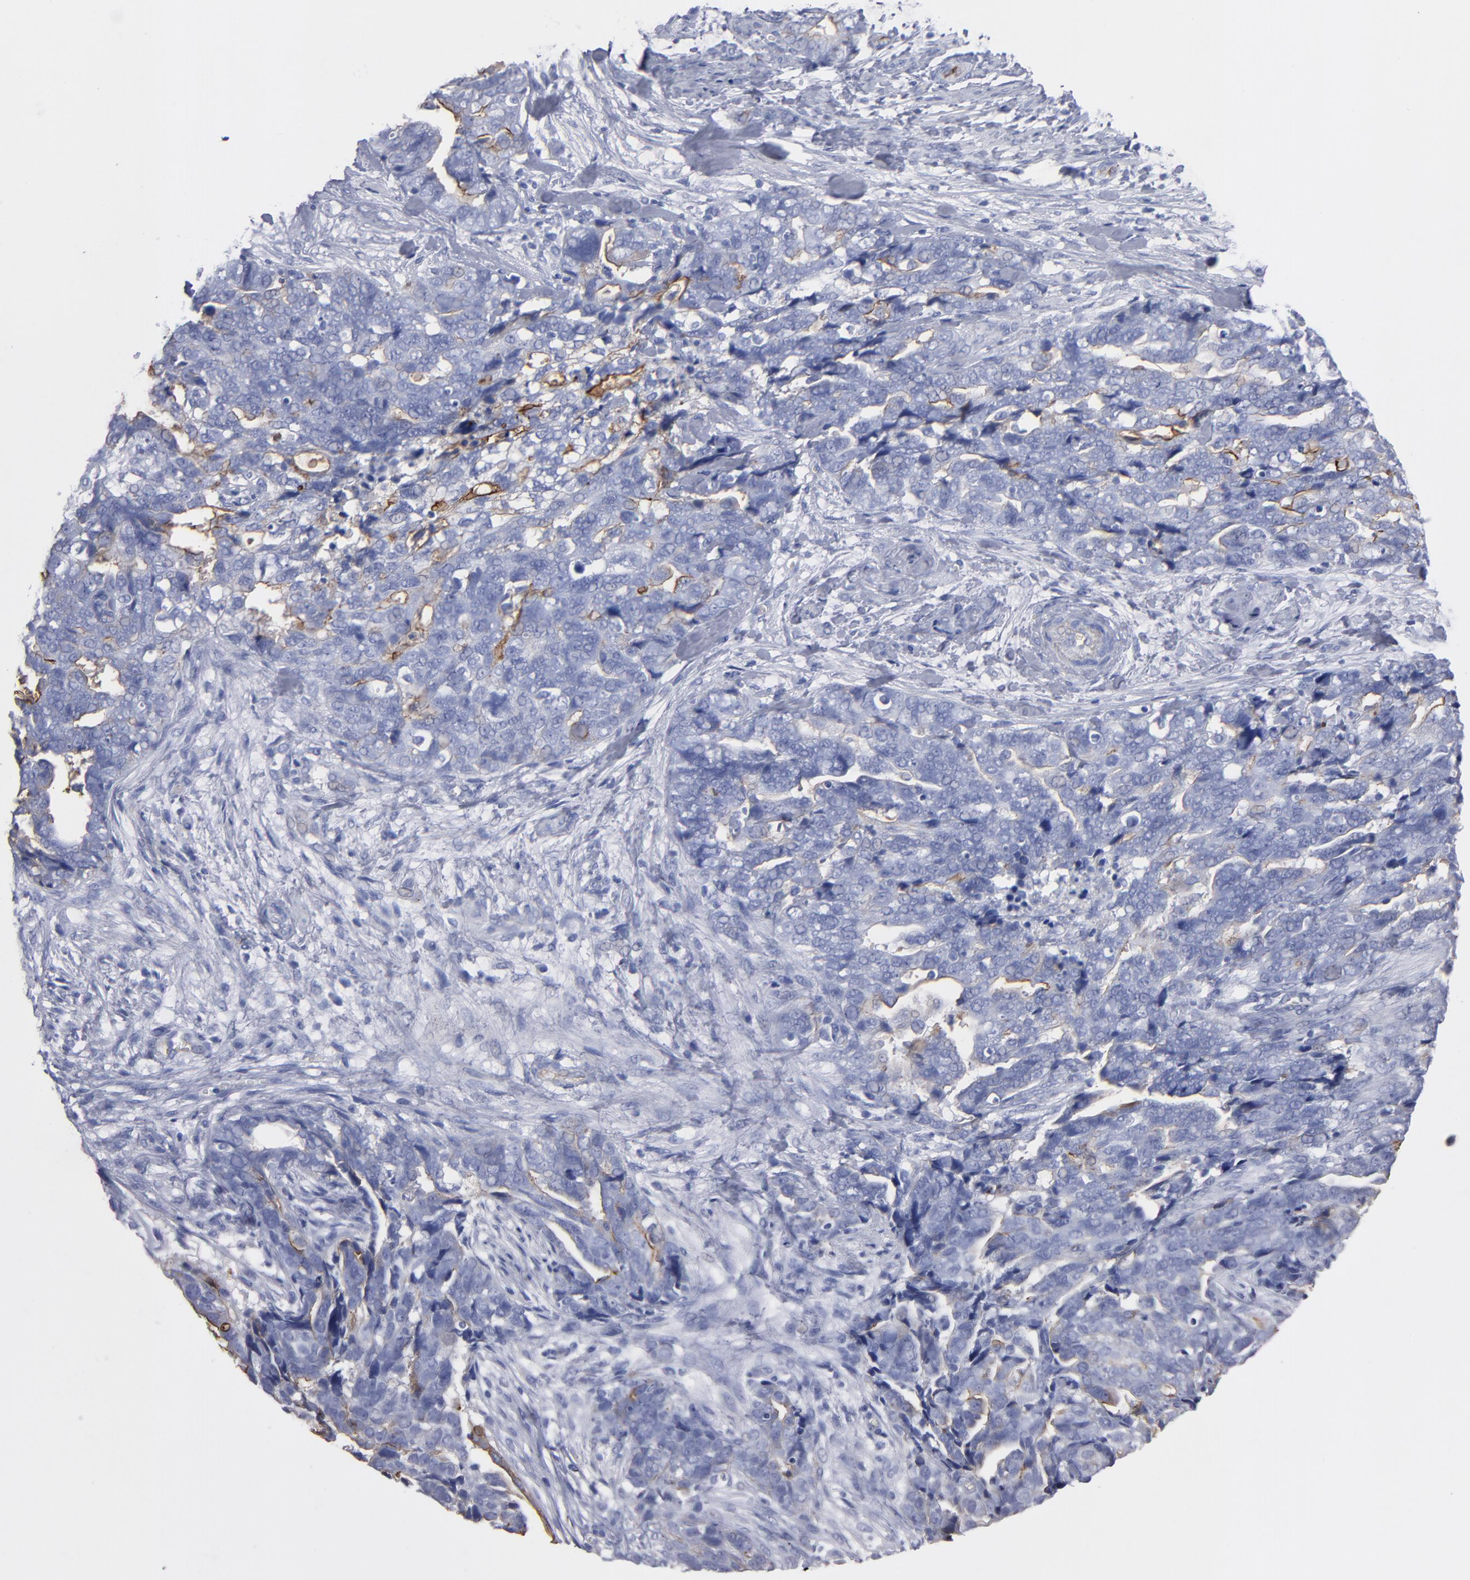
{"staining": {"intensity": "moderate", "quantity": "<25%", "location": "cytoplasmic/membranous"}, "tissue": "ovarian cancer", "cell_type": "Tumor cells", "image_type": "cancer", "snomed": [{"axis": "morphology", "description": "Normal tissue, NOS"}, {"axis": "morphology", "description": "Cystadenocarcinoma, serous, NOS"}, {"axis": "topography", "description": "Fallopian tube"}, {"axis": "topography", "description": "Ovary"}], "caption": "IHC of serous cystadenocarcinoma (ovarian) exhibits low levels of moderate cytoplasmic/membranous expression in about <25% of tumor cells.", "gene": "TM4SF1", "patient": {"sex": "female", "age": 56}}